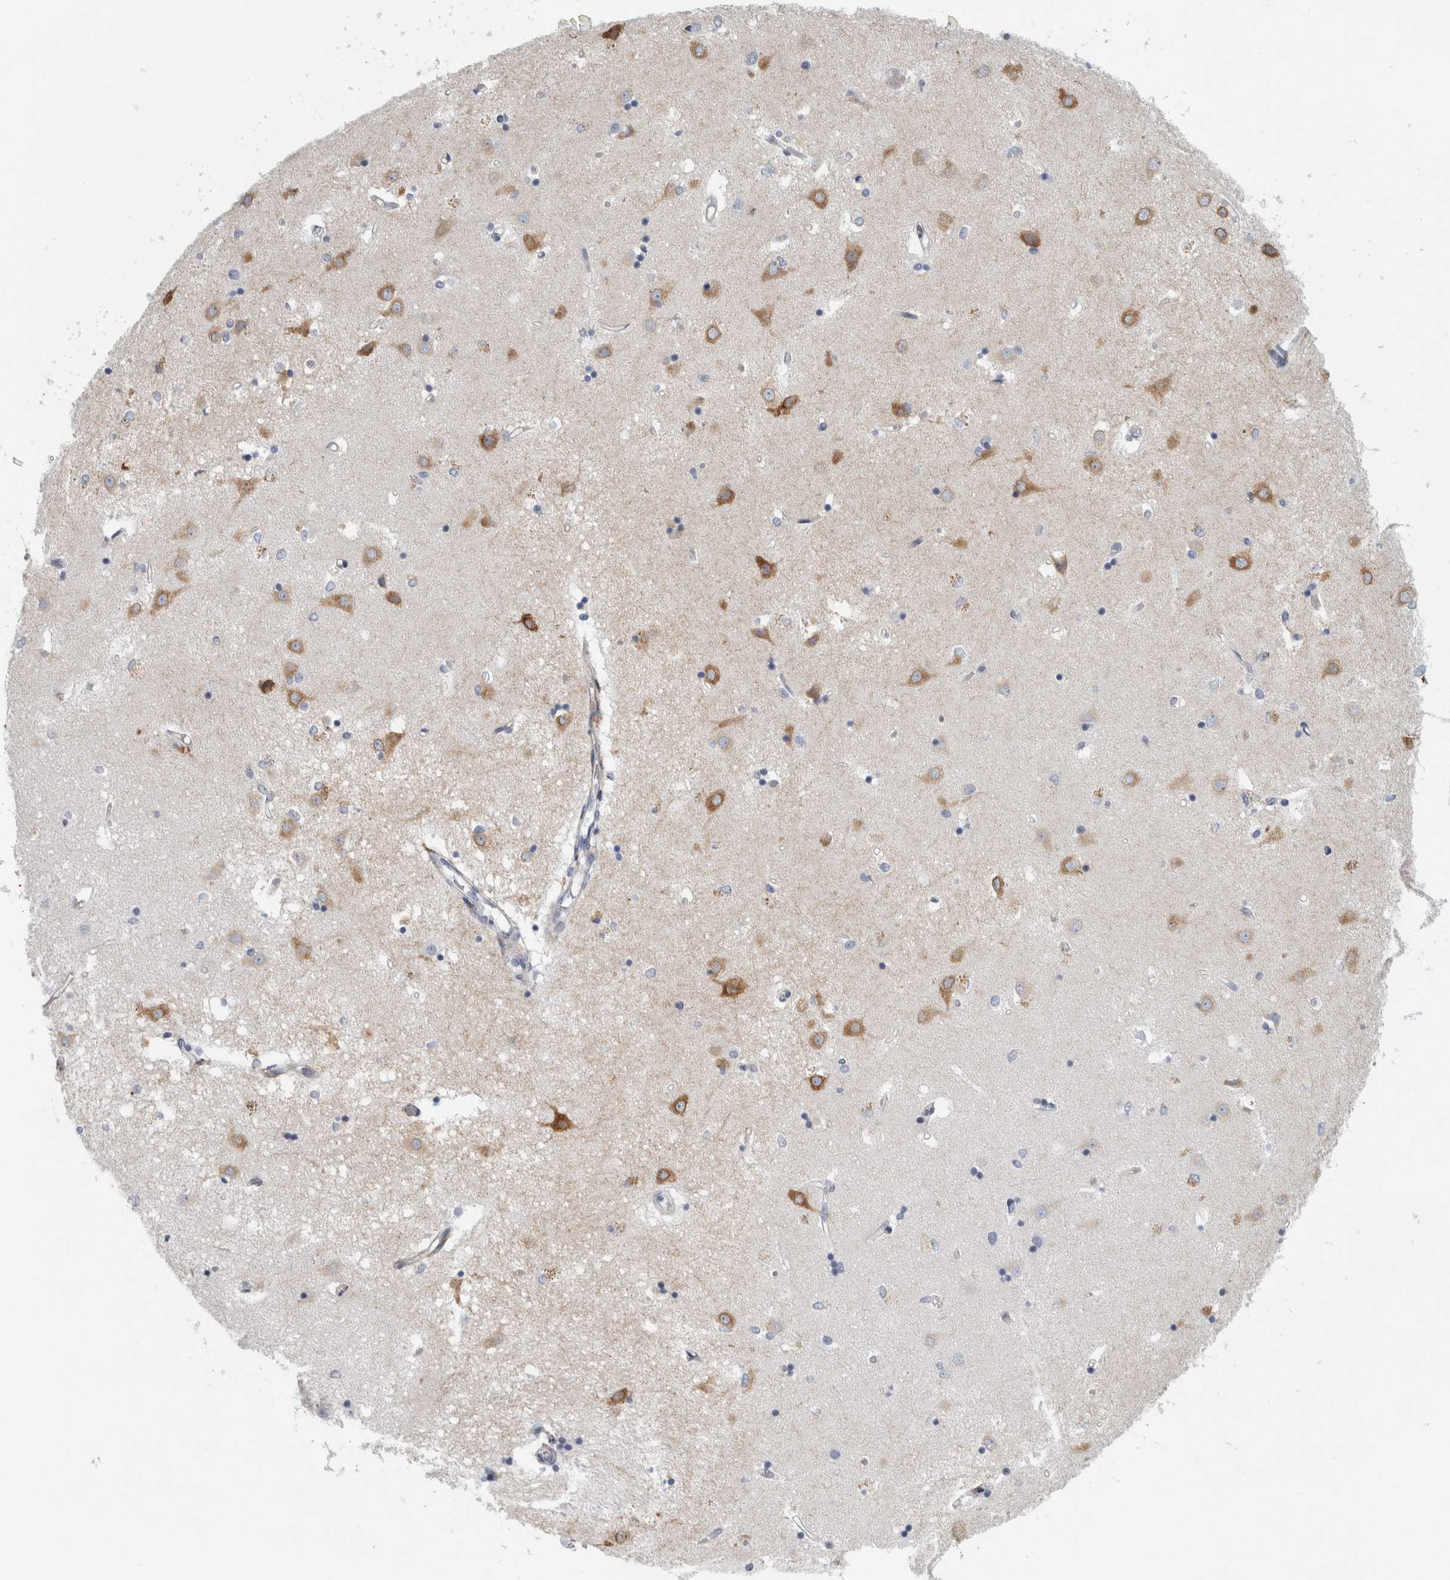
{"staining": {"intensity": "negative", "quantity": "none", "location": "none"}, "tissue": "caudate", "cell_type": "Glial cells", "image_type": "normal", "snomed": [{"axis": "morphology", "description": "Normal tissue, NOS"}, {"axis": "topography", "description": "Lateral ventricle wall"}], "caption": "Normal caudate was stained to show a protein in brown. There is no significant positivity in glial cells. The staining is performed using DAB brown chromogen with nuclei counter-stained in using hematoxylin.", "gene": "B3GNT3", "patient": {"sex": "male", "age": 45}}